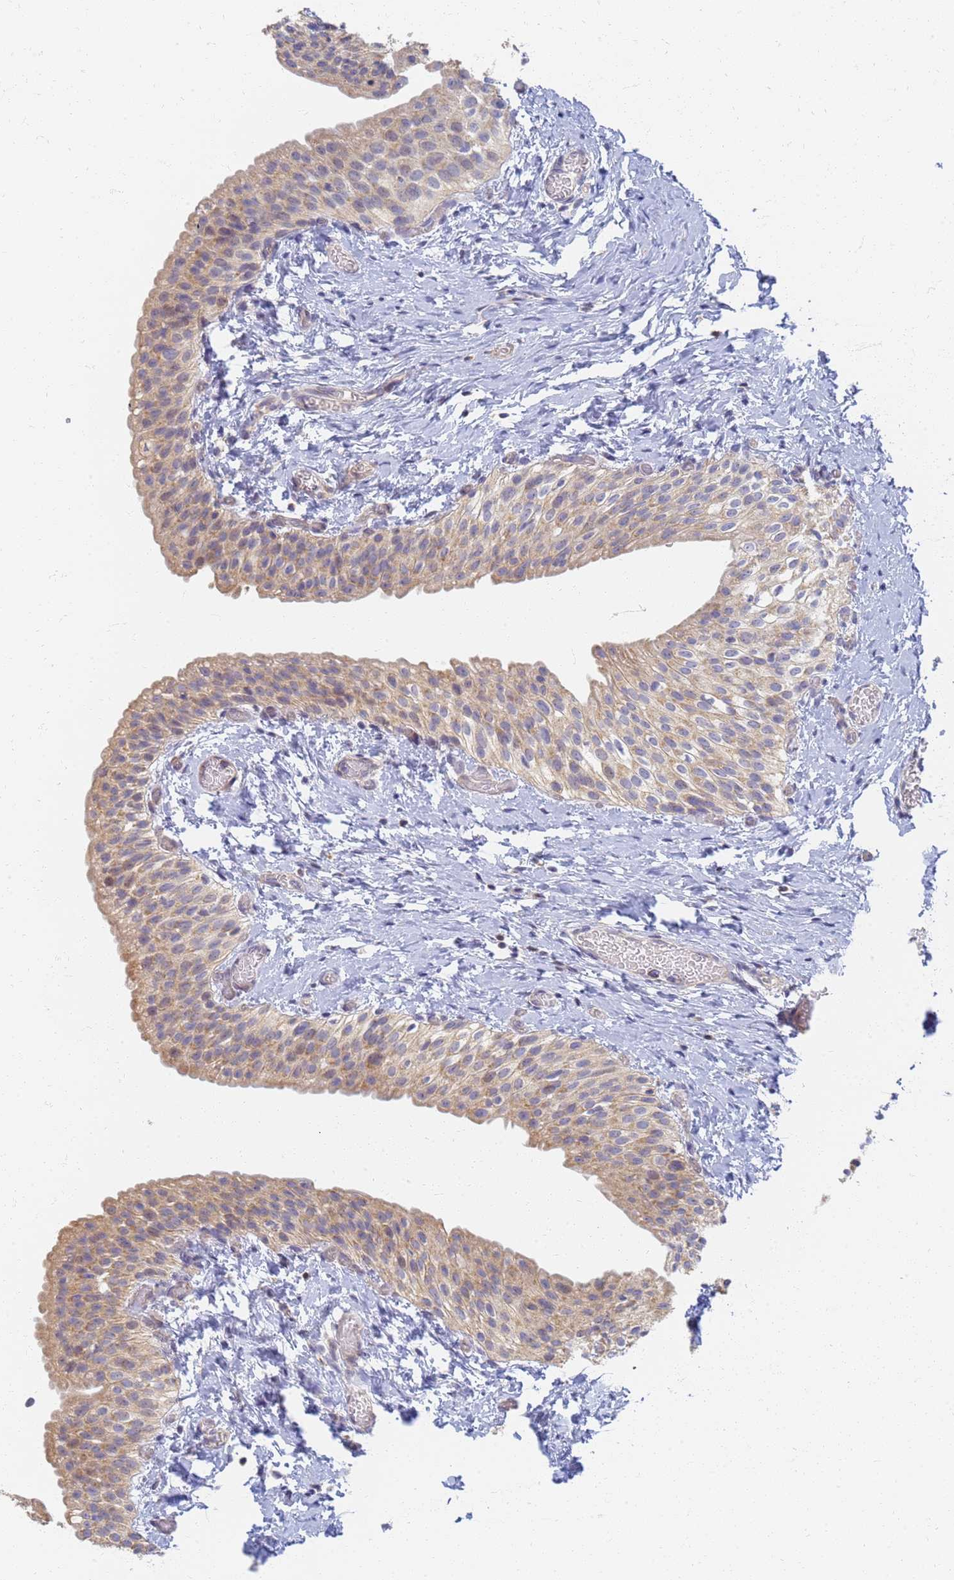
{"staining": {"intensity": "moderate", "quantity": ">75%", "location": "cytoplasmic/membranous"}, "tissue": "urinary bladder", "cell_type": "Urothelial cells", "image_type": "normal", "snomed": [{"axis": "morphology", "description": "Normal tissue, NOS"}, {"axis": "topography", "description": "Urinary bladder"}], "caption": "This photomicrograph exhibits normal urinary bladder stained with immunohistochemistry to label a protein in brown. The cytoplasmic/membranous of urothelial cells show moderate positivity for the protein. Nuclei are counter-stained blue.", "gene": "UTP23", "patient": {"sex": "male", "age": 1}}